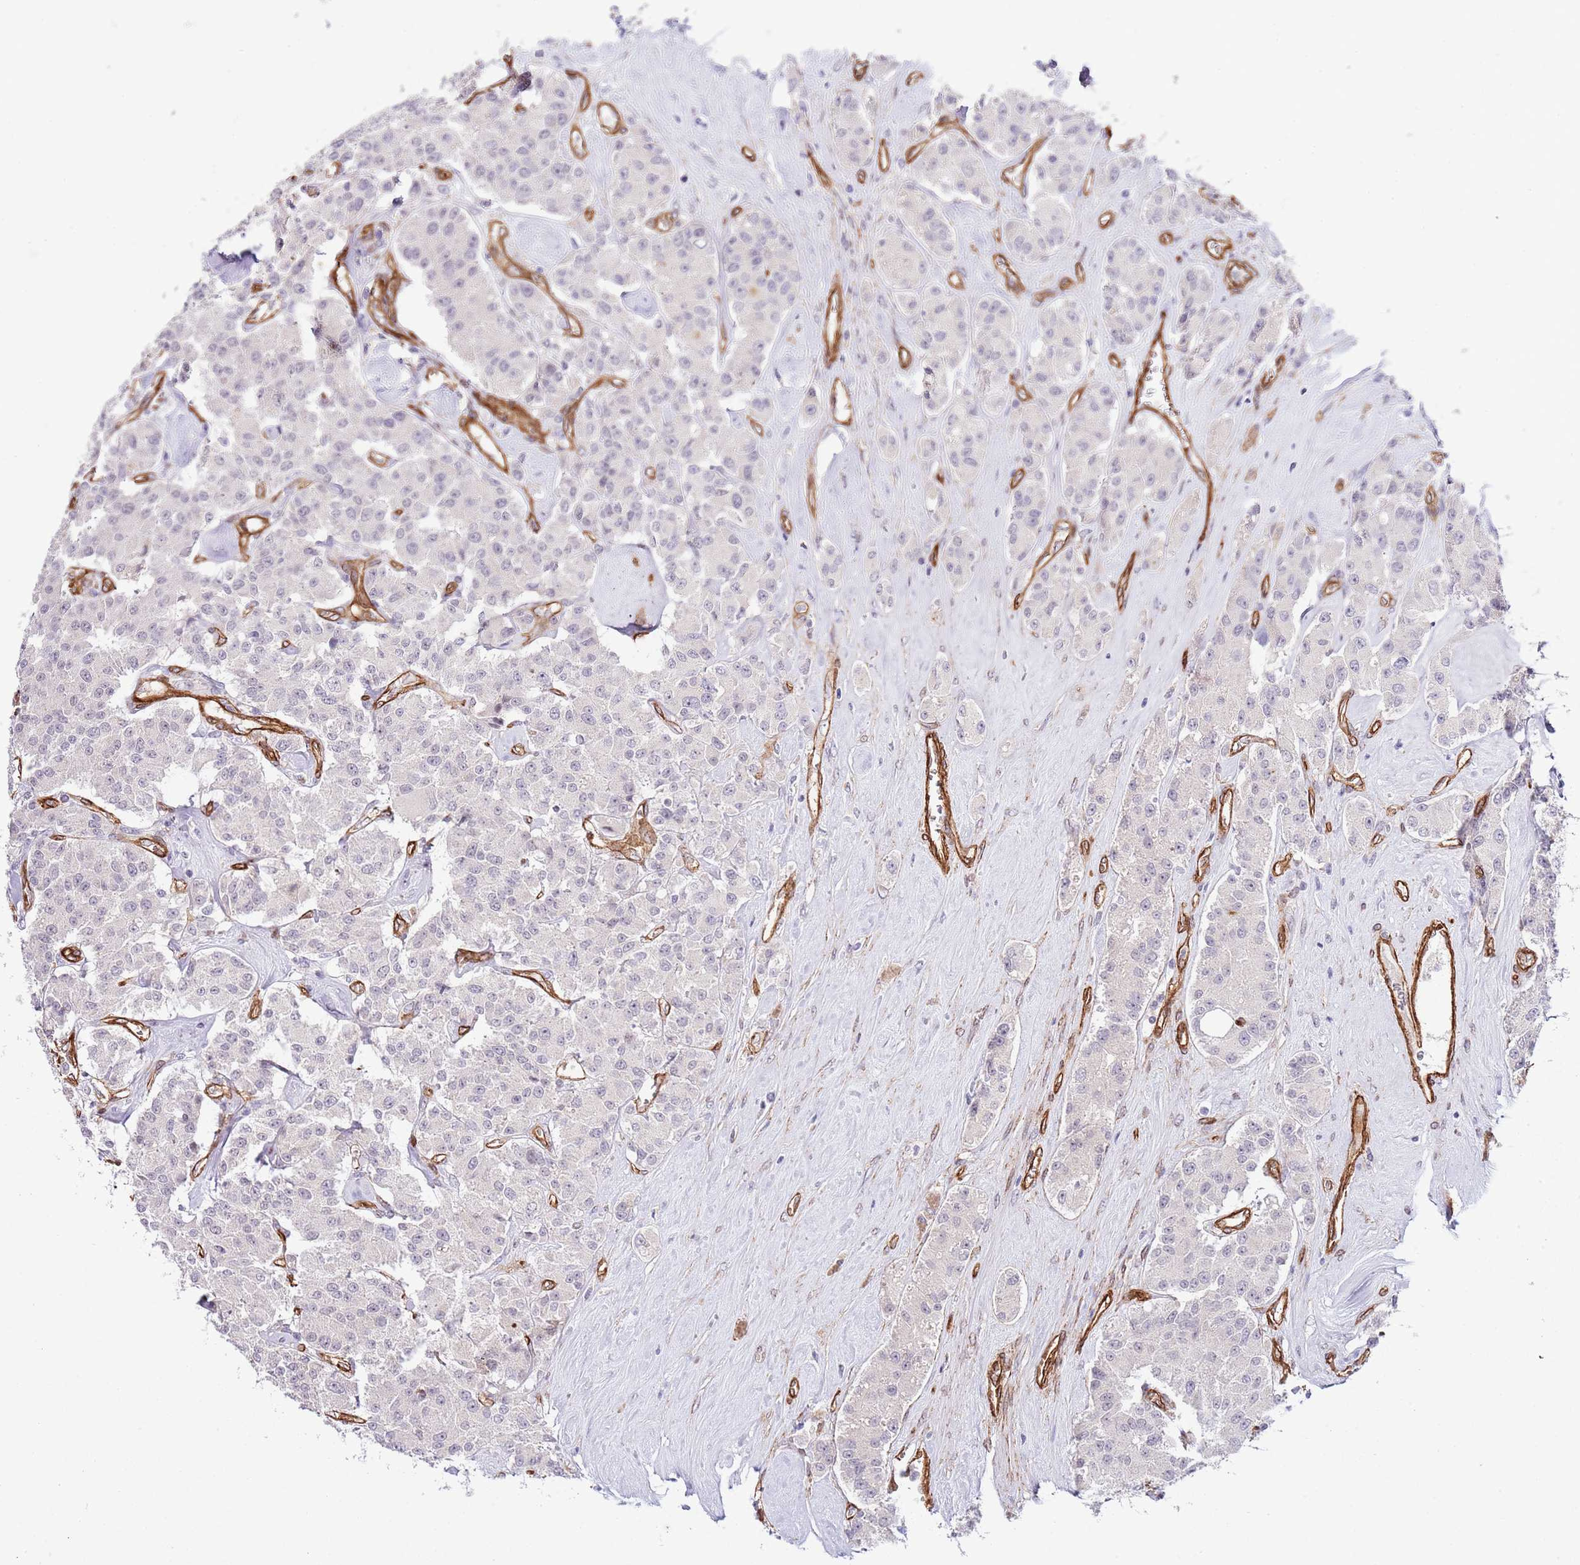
{"staining": {"intensity": "negative", "quantity": "none", "location": "none"}, "tissue": "carcinoid", "cell_type": "Tumor cells", "image_type": "cancer", "snomed": [{"axis": "morphology", "description": "Carcinoid, malignant, NOS"}, {"axis": "topography", "description": "Pancreas"}], "caption": "IHC image of human carcinoid stained for a protein (brown), which displays no expression in tumor cells.", "gene": "NEK3", "patient": {"sex": "male", "age": 41}}